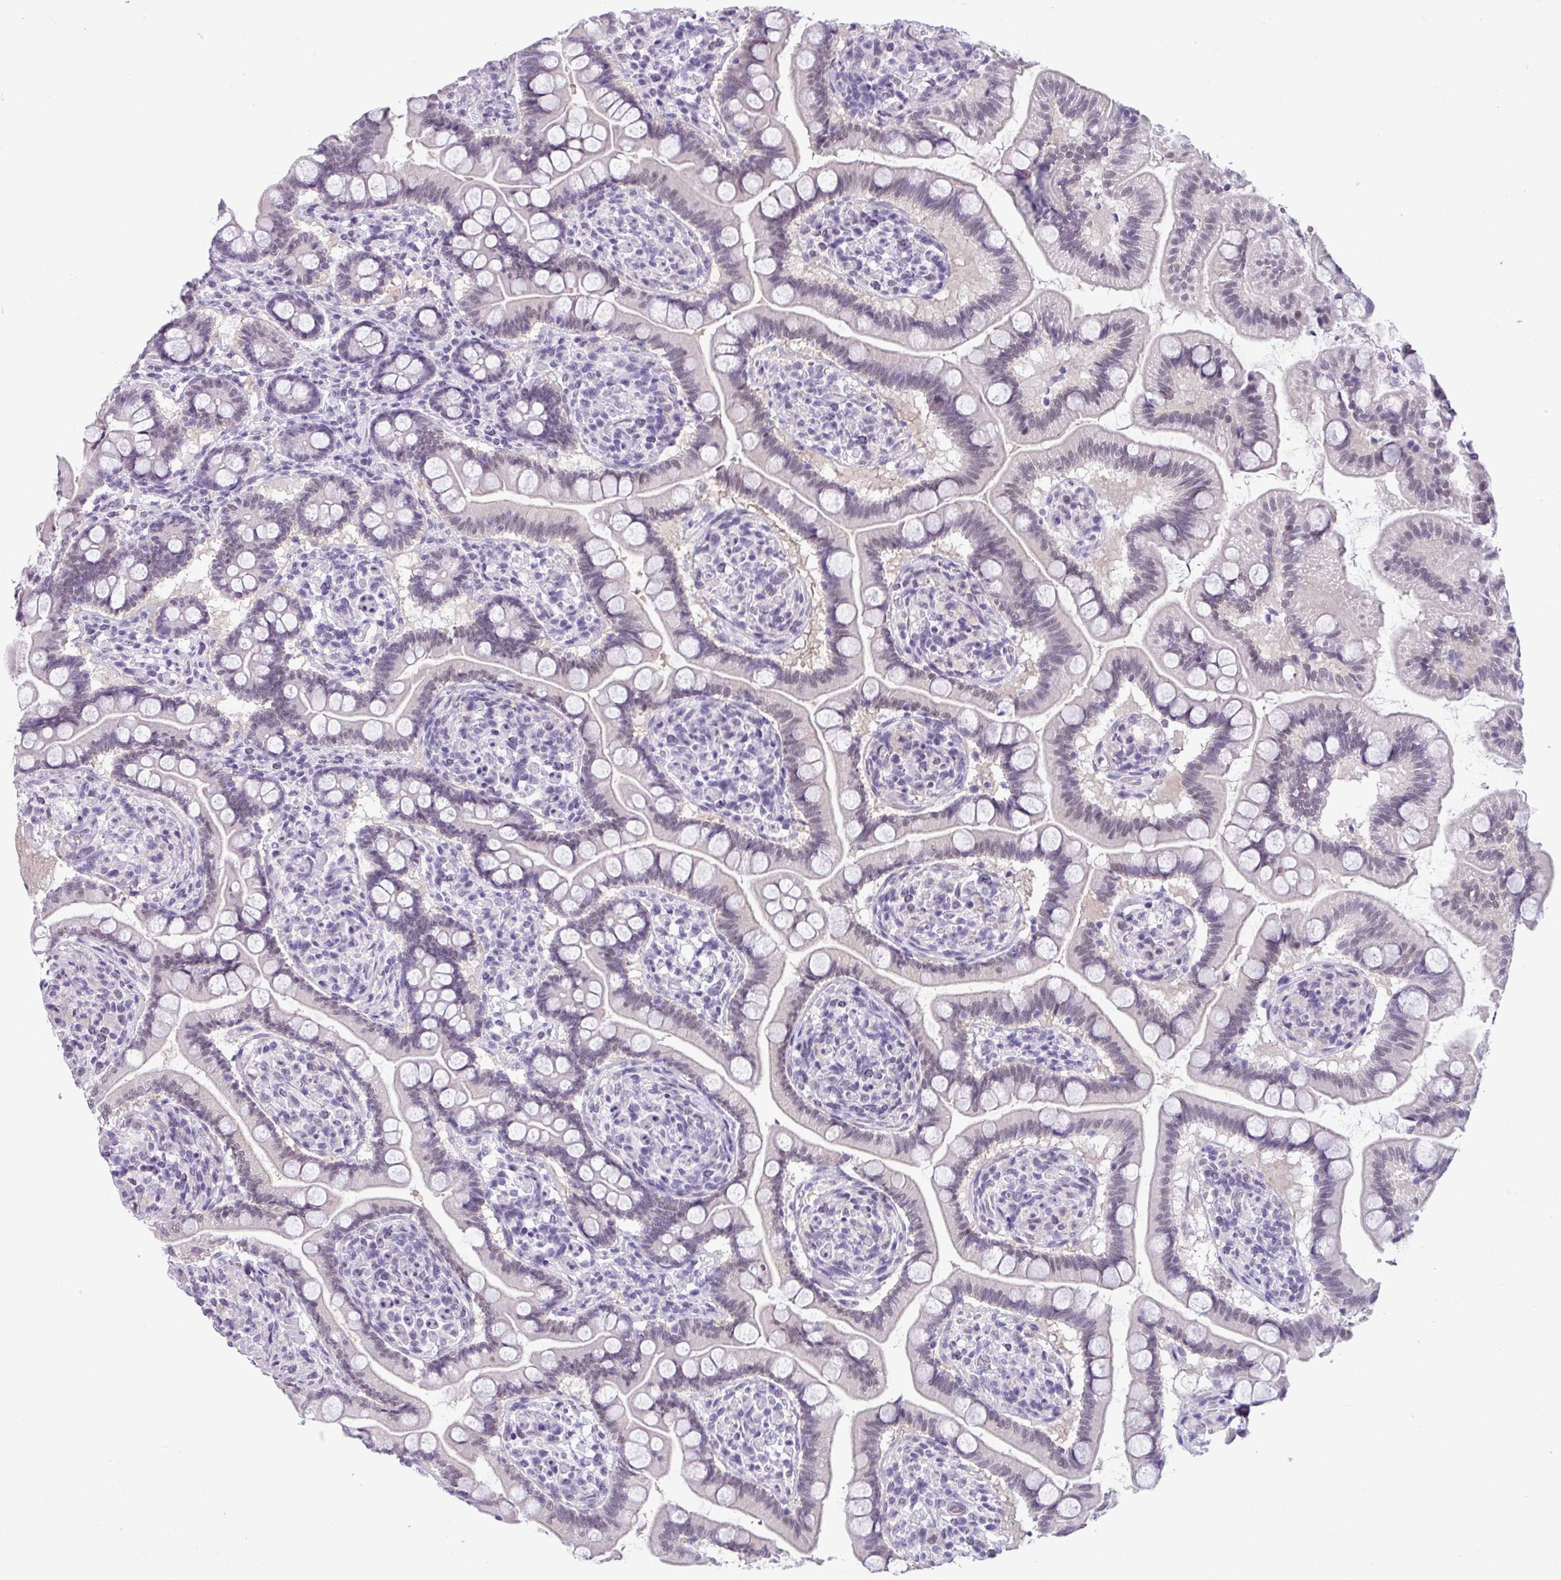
{"staining": {"intensity": "weak", "quantity": "25%-75%", "location": "nuclear"}, "tissue": "small intestine", "cell_type": "Glandular cells", "image_type": "normal", "snomed": [{"axis": "morphology", "description": "Normal tissue, NOS"}, {"axis": "topography", "description": "Small intestine"}], "caption": "Unremarkable small intestine was stained to show a protein in brown. There is low levels of weak nuclear expression in approximately 25%-75% of glandular cells. The staining is performed using DAB (3,3'-diaminobenzidine) brown chromogen to label protein expression. The nuclei are counter-stained blue using hematoxylin.", "gene": "SRGAP1", "patient": {"sex": "female", "age": 64}}